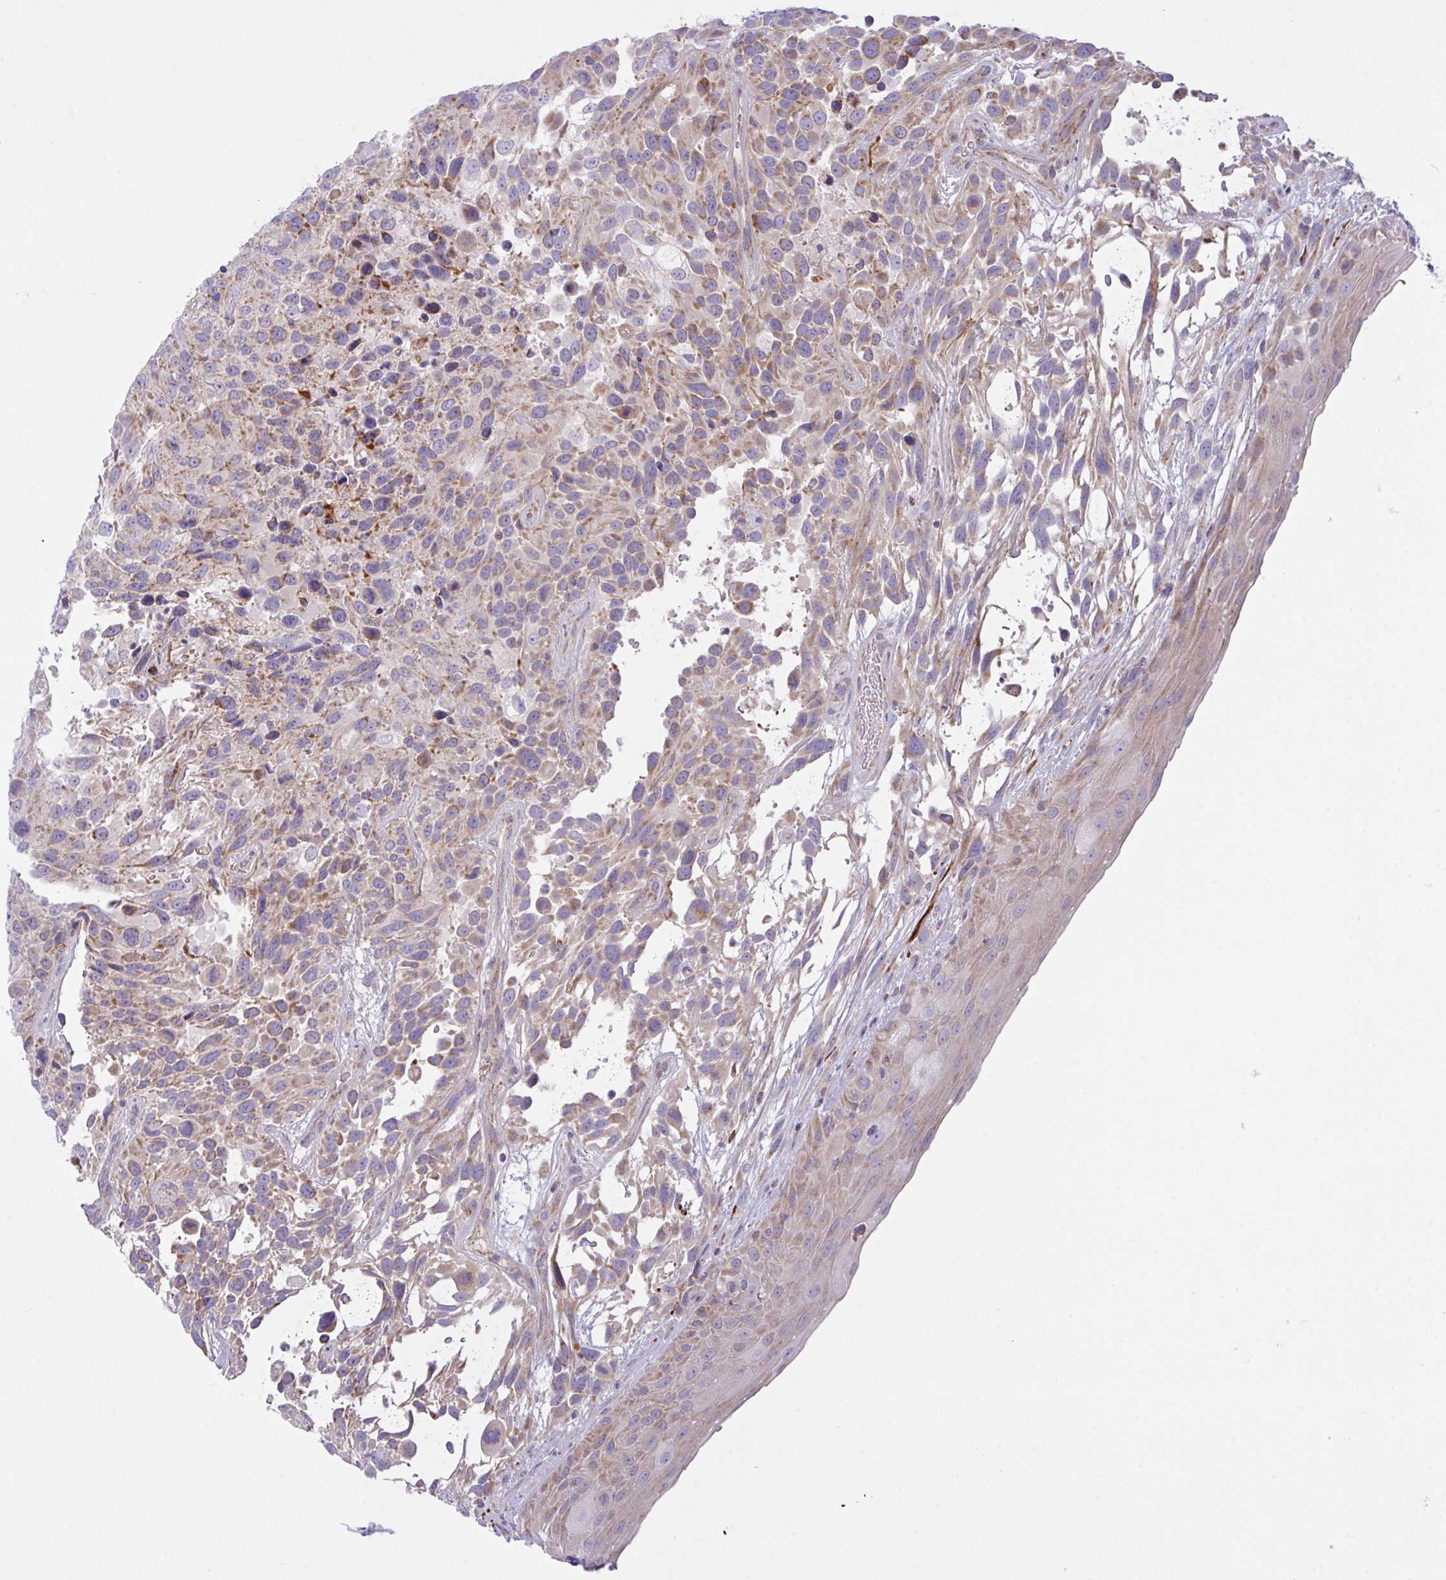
{"staining": {"intensity": "moderate", "quantity": ">75%", "location": "cytoplasmic/membranous"}, "tissue": "urothelial cancer", "cell_type": "Tumor cells", "image_type": "cancer", "snomed": [{"axis": "morphology", "description": "Urothelial carcinoma, High grade"}, {"axis": "topography", "description": "Urinary bladder"}], "caption": "Urothelial cancer stained with DAB (3,3'-diaminobenzidine) IHC demonstrates medium levels of moderate cytoplasmic/membranous staining in about >75% of tumor cells.", "gene": "CHDH", "patient": {"sex": "female", "age": 70}}